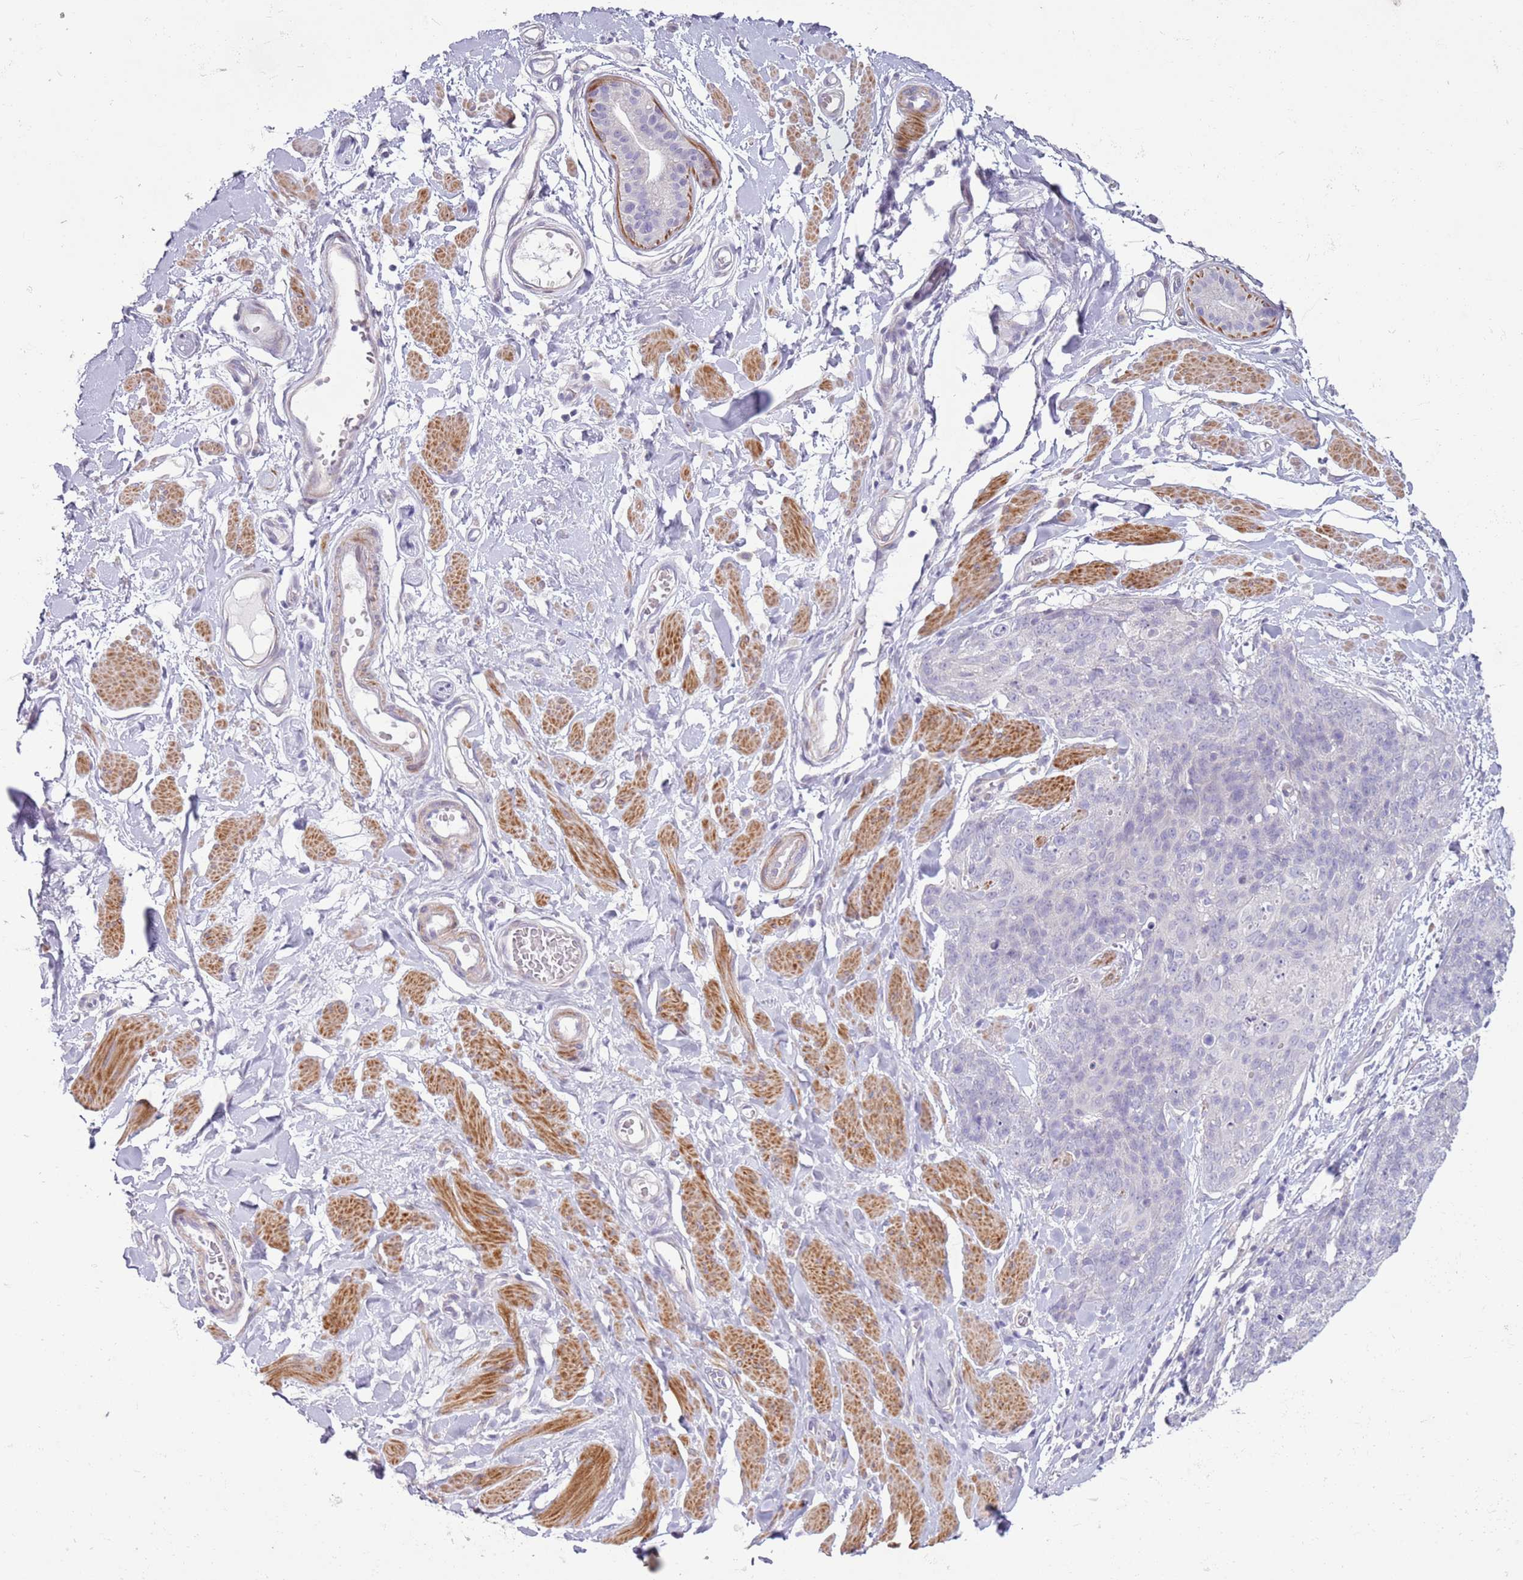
{"staining": {"intensity": "negative", "quantity": "none", "location": "none"}, "tissue": "skin cancer", "cell_type": "Tumor cells", "image_type": "cancer", "snomed": [{"axis": "morphology", "description": "Squamous cell carcinoma, NOS"}, {"axis": "topography", "description": "Skin"}, {"axis": "topography", "description": "Vulva"}], "caption": "A photomicrograph of squamous cell carcinoma (skin) stained for a protein reveals no brown staining in tumor cells.", "gene": "ZNF239", "patient": {"sex": "female", "age": 85}}